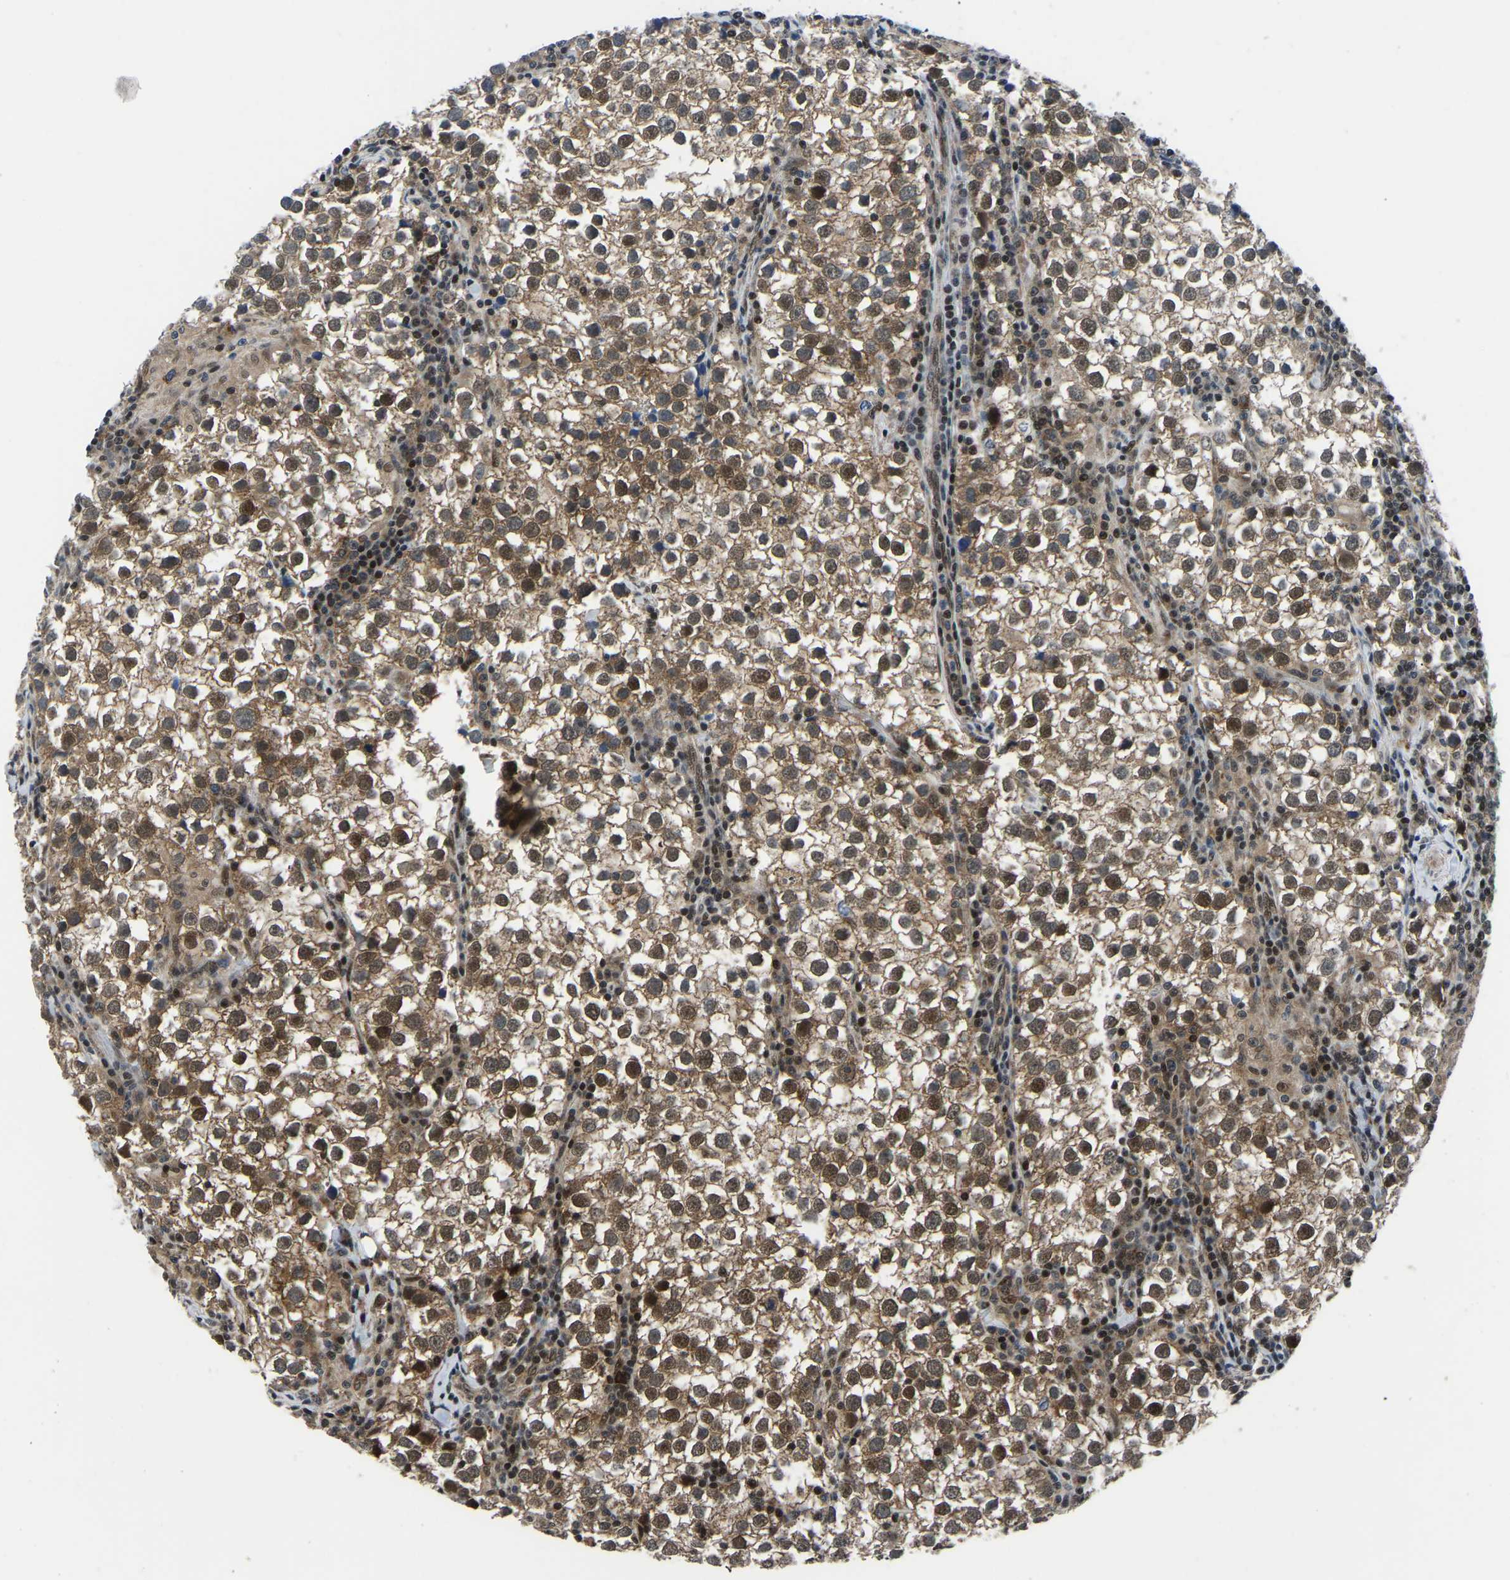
{"staining": {"intensity": "moderate", "quantity": ">75%", "location": "cytoplasmic/membranous,nuclear"}, "tissue": "testis cancer", "cell_type": "Tumor cells", "image_type": "cancer", "snomed": [{"axis": "morphology", "description": "Seminoma, NOS"}, {"axis": "morphology", "description": "Carcinoma, Embryonal, NOS"}, {"axis": "topography", "description": "Testis"}], "caption": "IHC photomicrograph of seminoma (testis) stained for a protein (brown), which reveals medium levels of moderate cytoplasmic/membranous and nuclear positivity in approximately >75% of tumor cells.", "gene": "DFFA", "patient": {"sex": "male", "age": 36}}